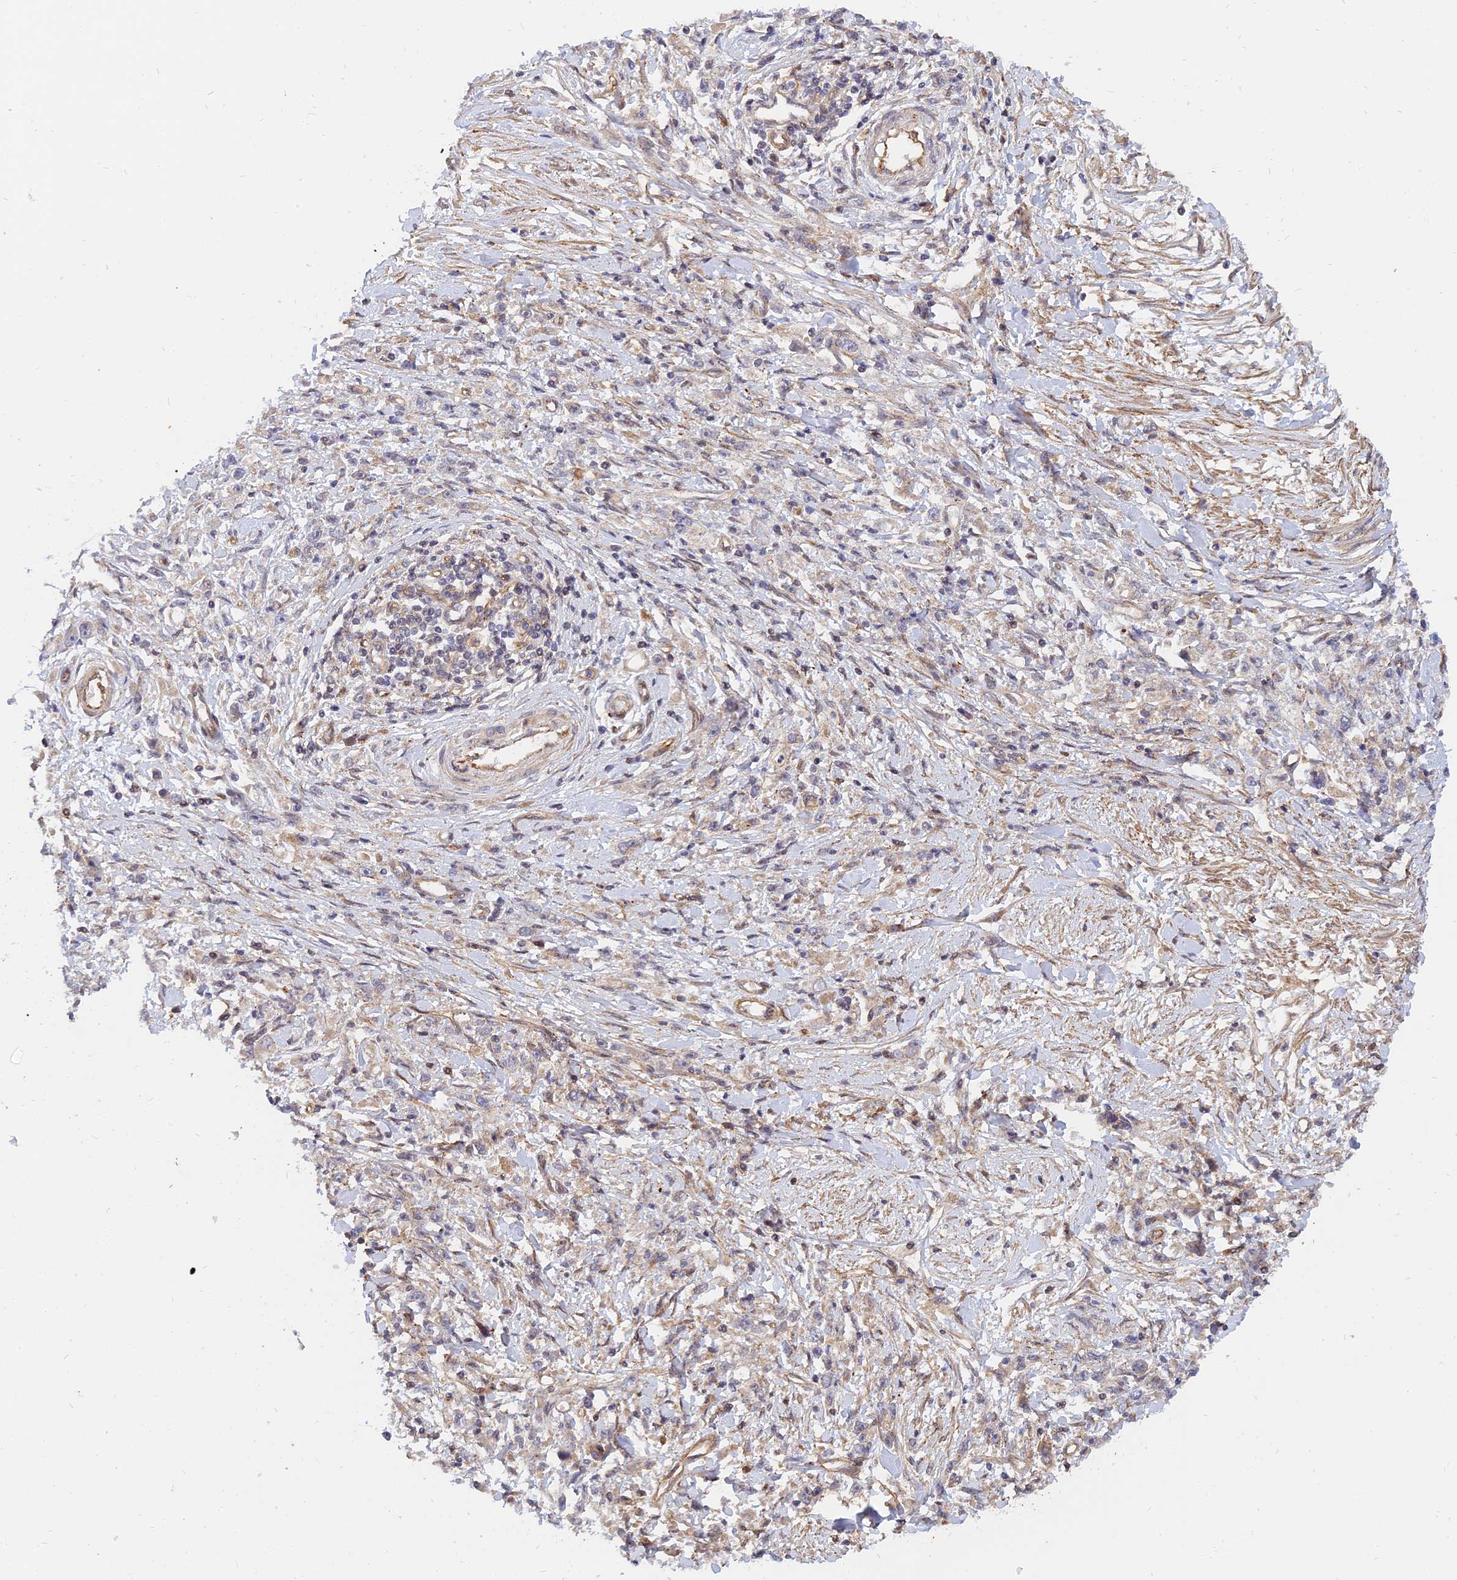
{"staining": {"intensity": "negative", "quantity": "none", "location": "none"}, "tissue": "stomach cancer", "cell_type": "Tumor cells", "image_type": "cancer", "snomed": [{"axis": "morphology", "description": "Adenocarcinoma, NOS"}, {"axis": "topography", "description": "Stomach"}], "caption": "IHC micrograph of adenocarcinoma (stomach) stained for a protein (brown), which shows no staining in tumor cells.", "gene": "WDR41", "patient": {"sex": "female", "age": 59}}